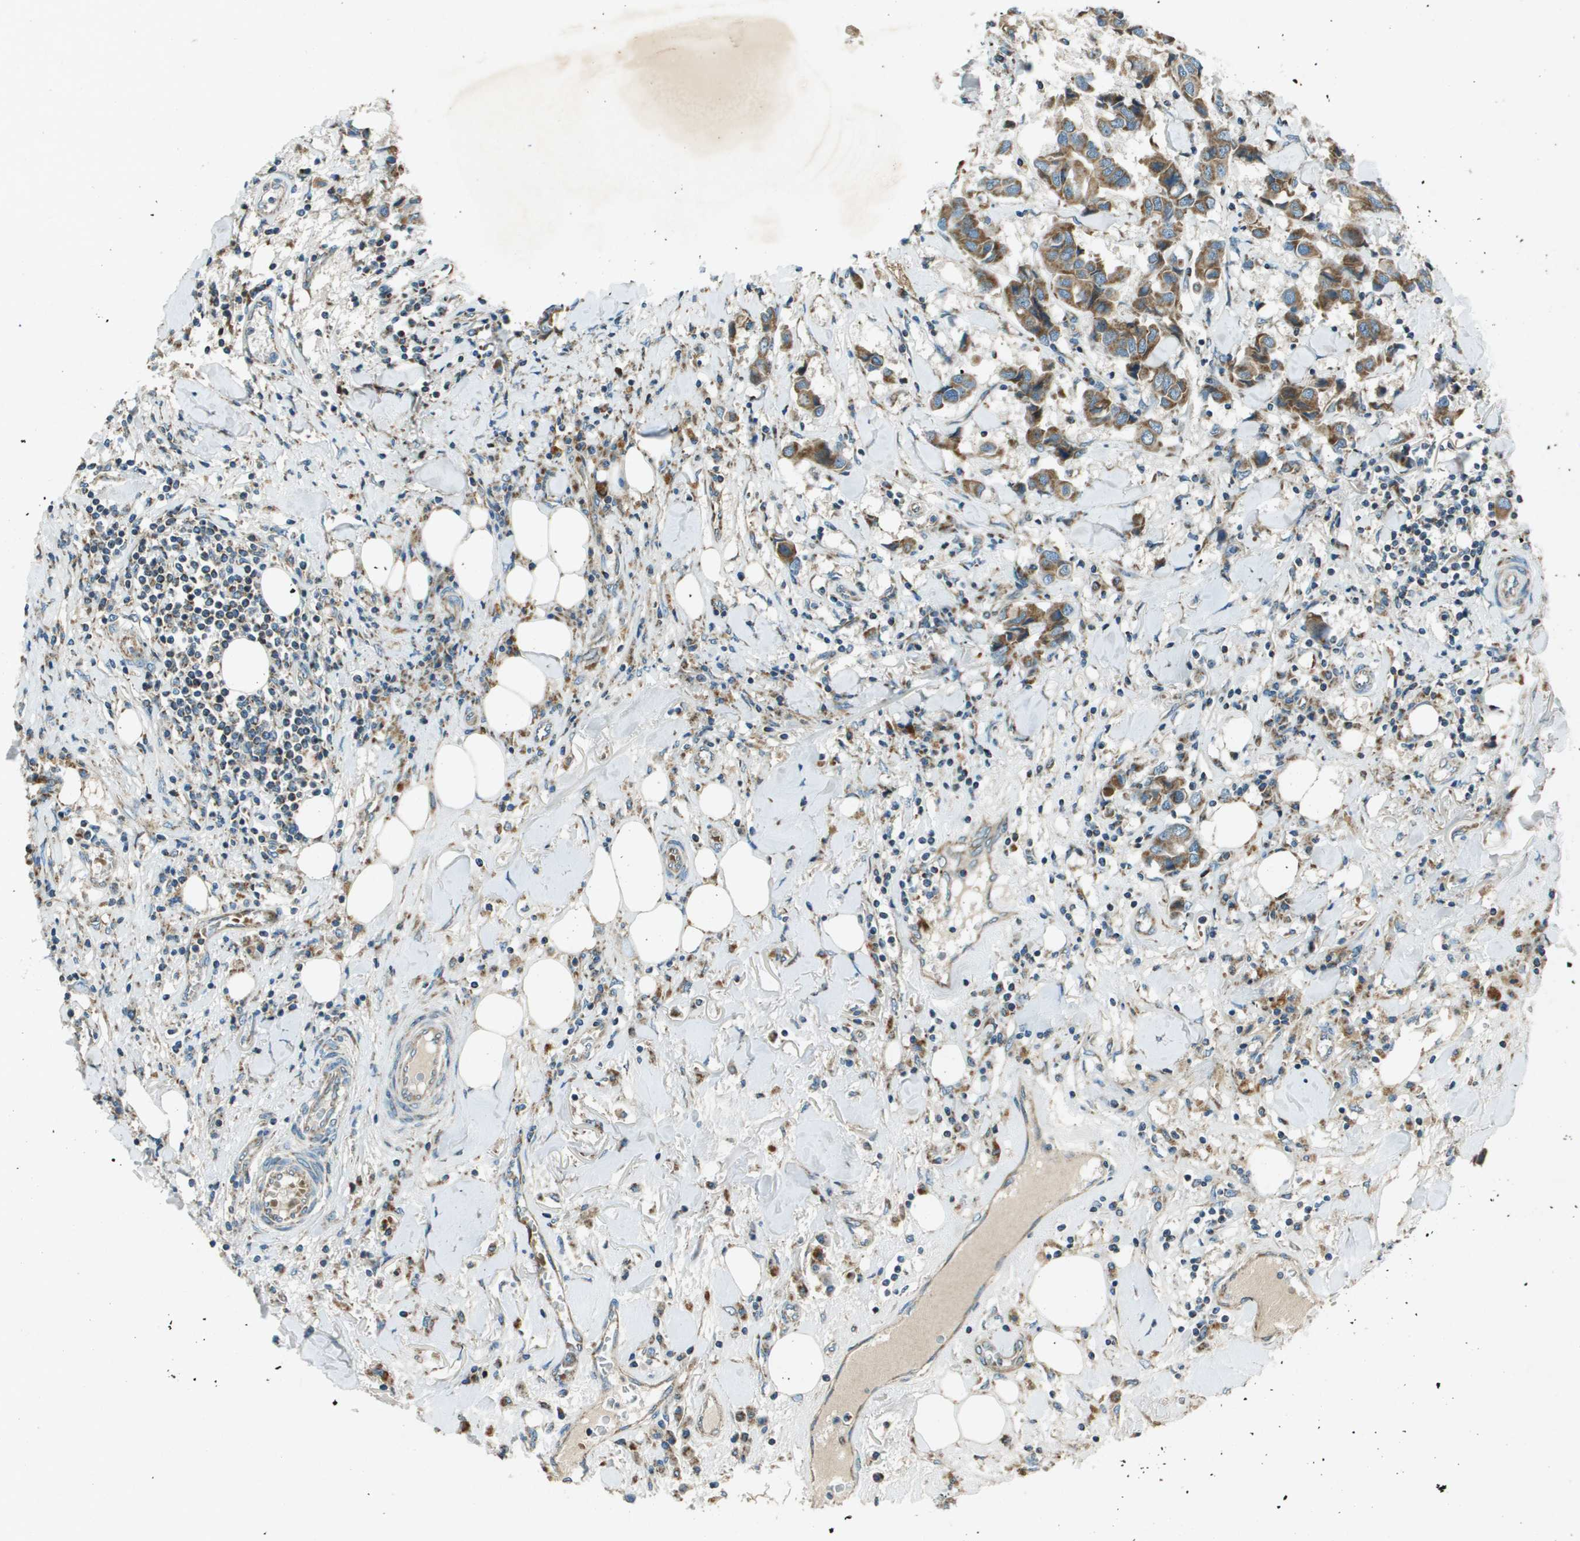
{"staining": {"intensity": "moderate", "quantity": ">75%", "location": "cytoplasmic/membranous"}, "tissue": "breast cancer", "cell_type": "Tumor cells", "image_type": "cancer", "snomed": [{"axis": "morphology", "description": "Duct carcinoma"}, {"axis": "topography", "description": "Breast"}], "caption": "Human breast cancer (invasive ductal carcinoma) stained with a brown dye exhibits moderate cytoplasmic/membranous positive expression in about >75% of tumor cells.", "gene": "MIGA1", "patient": {"sex": "female", "age": 80}}